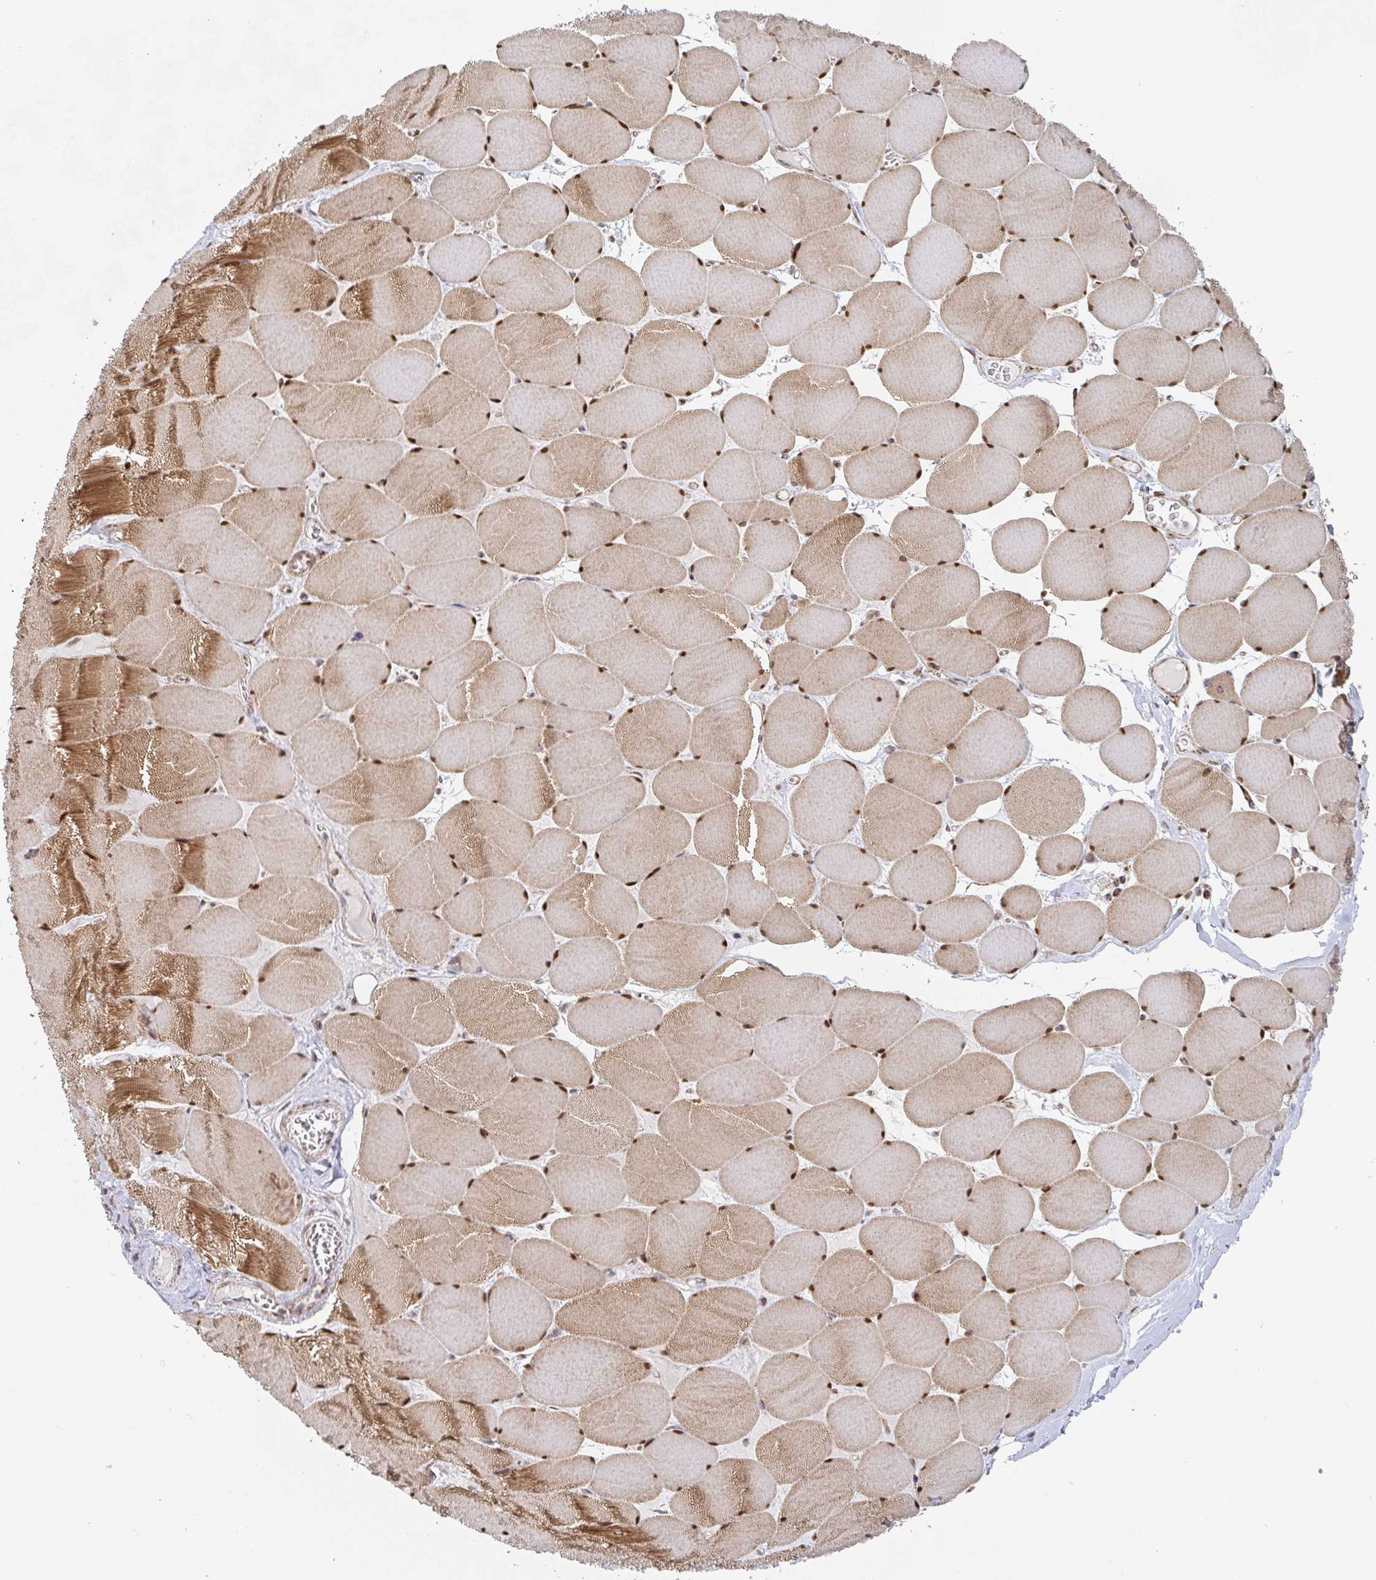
{"staining": {"intensity": "moderate", "quantity": ">75%", "location": "cytoplasmic/membranous,nuclear"}, "tissue": "skeletal muscle", "cell_type": "Myocytes", "image_type": "normal", "snomed": [{"axis": "morphology", "description": "Normal tissue, NOS"}, {"axis": "topography", "description": "Skeletal muscle"}], "caption": "This photomicrograph reveals immunohistochemistry (IHC) staining of unremarkable human skeletal muscle, with medium moderate cytoplasmic/membranous,nuclear positivity in approximately >75% of myocytes.", "gene": "STARD8", "patient": {"sex": "female", "age": 75}}